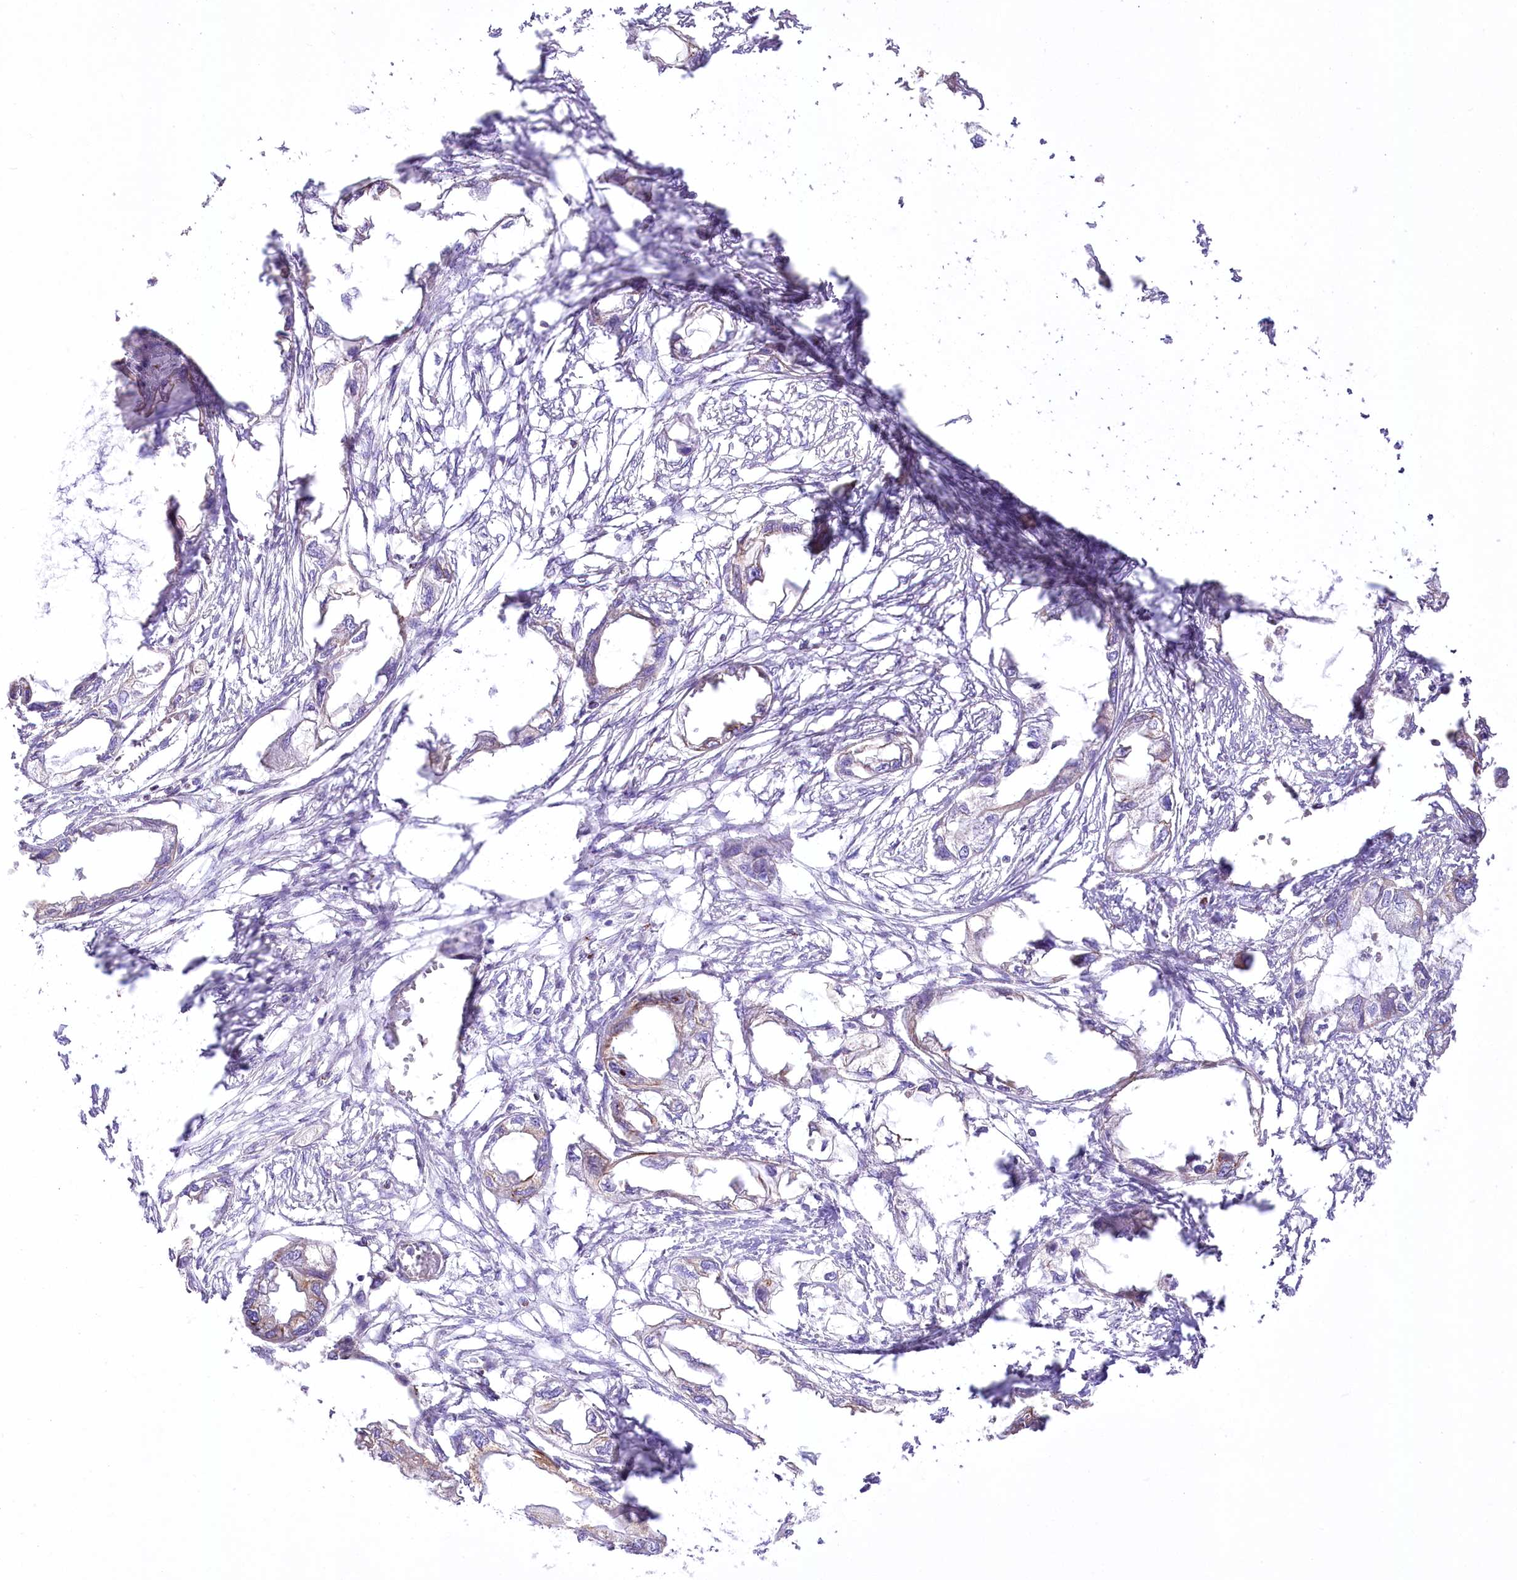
{"staining": {"intensity": "moderate", "quantity": "<25%", "location": "cytoplasmic/membranous"}, "tissue": "endometrial cancer", "cell_type": "Tumor cells", "image_type": "cancer", "snomed": [{"axis": "morphology", "description": "Adenocarcinoma, NOS"}, {"axis": "morphology", "description": "Adenocarcinoma, metastatic, NOS"}, {"axis": "topography", "description": "Adipose tissue"}, {"axis": "topography", "description": "Endometrium"}], "caption": "Immunohistochemistry staining of adenocarcinoma (endometrial), which demonstrates low levels of moderate cytoplasmic/membranous positivity in approximately <25% of tumor cells indicating moderate cytoplasmic/membranous protein expression. The staining was performed using DAB (3,3'-diaminobenzidine) (brown) for protein detection and nuclei were counterstained in hematoxylin (blue).", "gene": "FAM216A", "patient": {"sex": "female", "age": 67}}